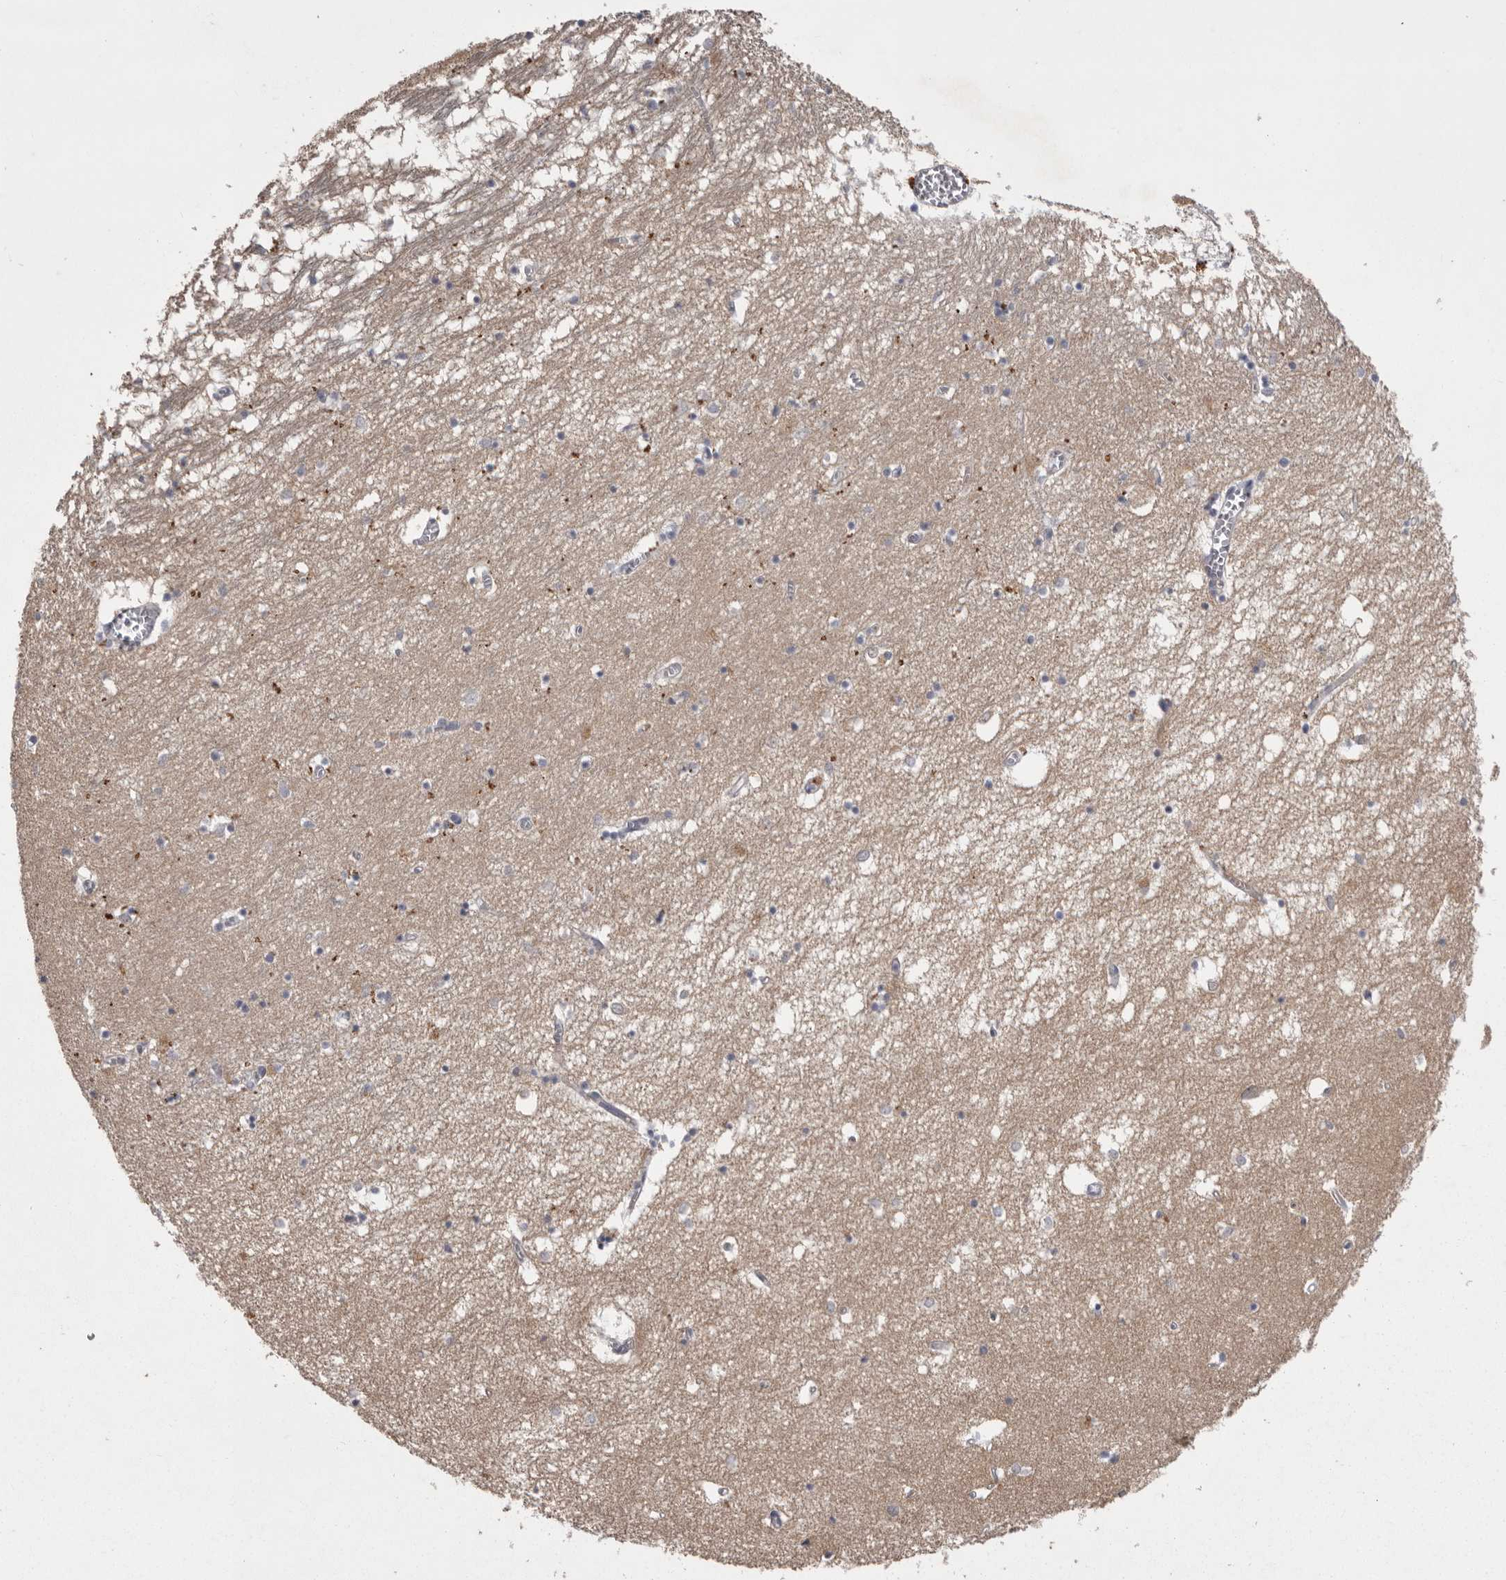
{"staining": {"intensity": "negative", "quantity": "none", "location": "none"}, "tissue": "hippocampus", "cell_type": "Glial cells", "image_type": "normal", "snomed": [{"axis": "morphology", "description": "Normal tissue, NOS"}, {"axis": "topography", "description": "Hippocampus"}], "caption": "Glial cells show no significant positivity in benign hippocampus.", "gene": "WDR47", "patient": {"sex": "male", "age": 70}}